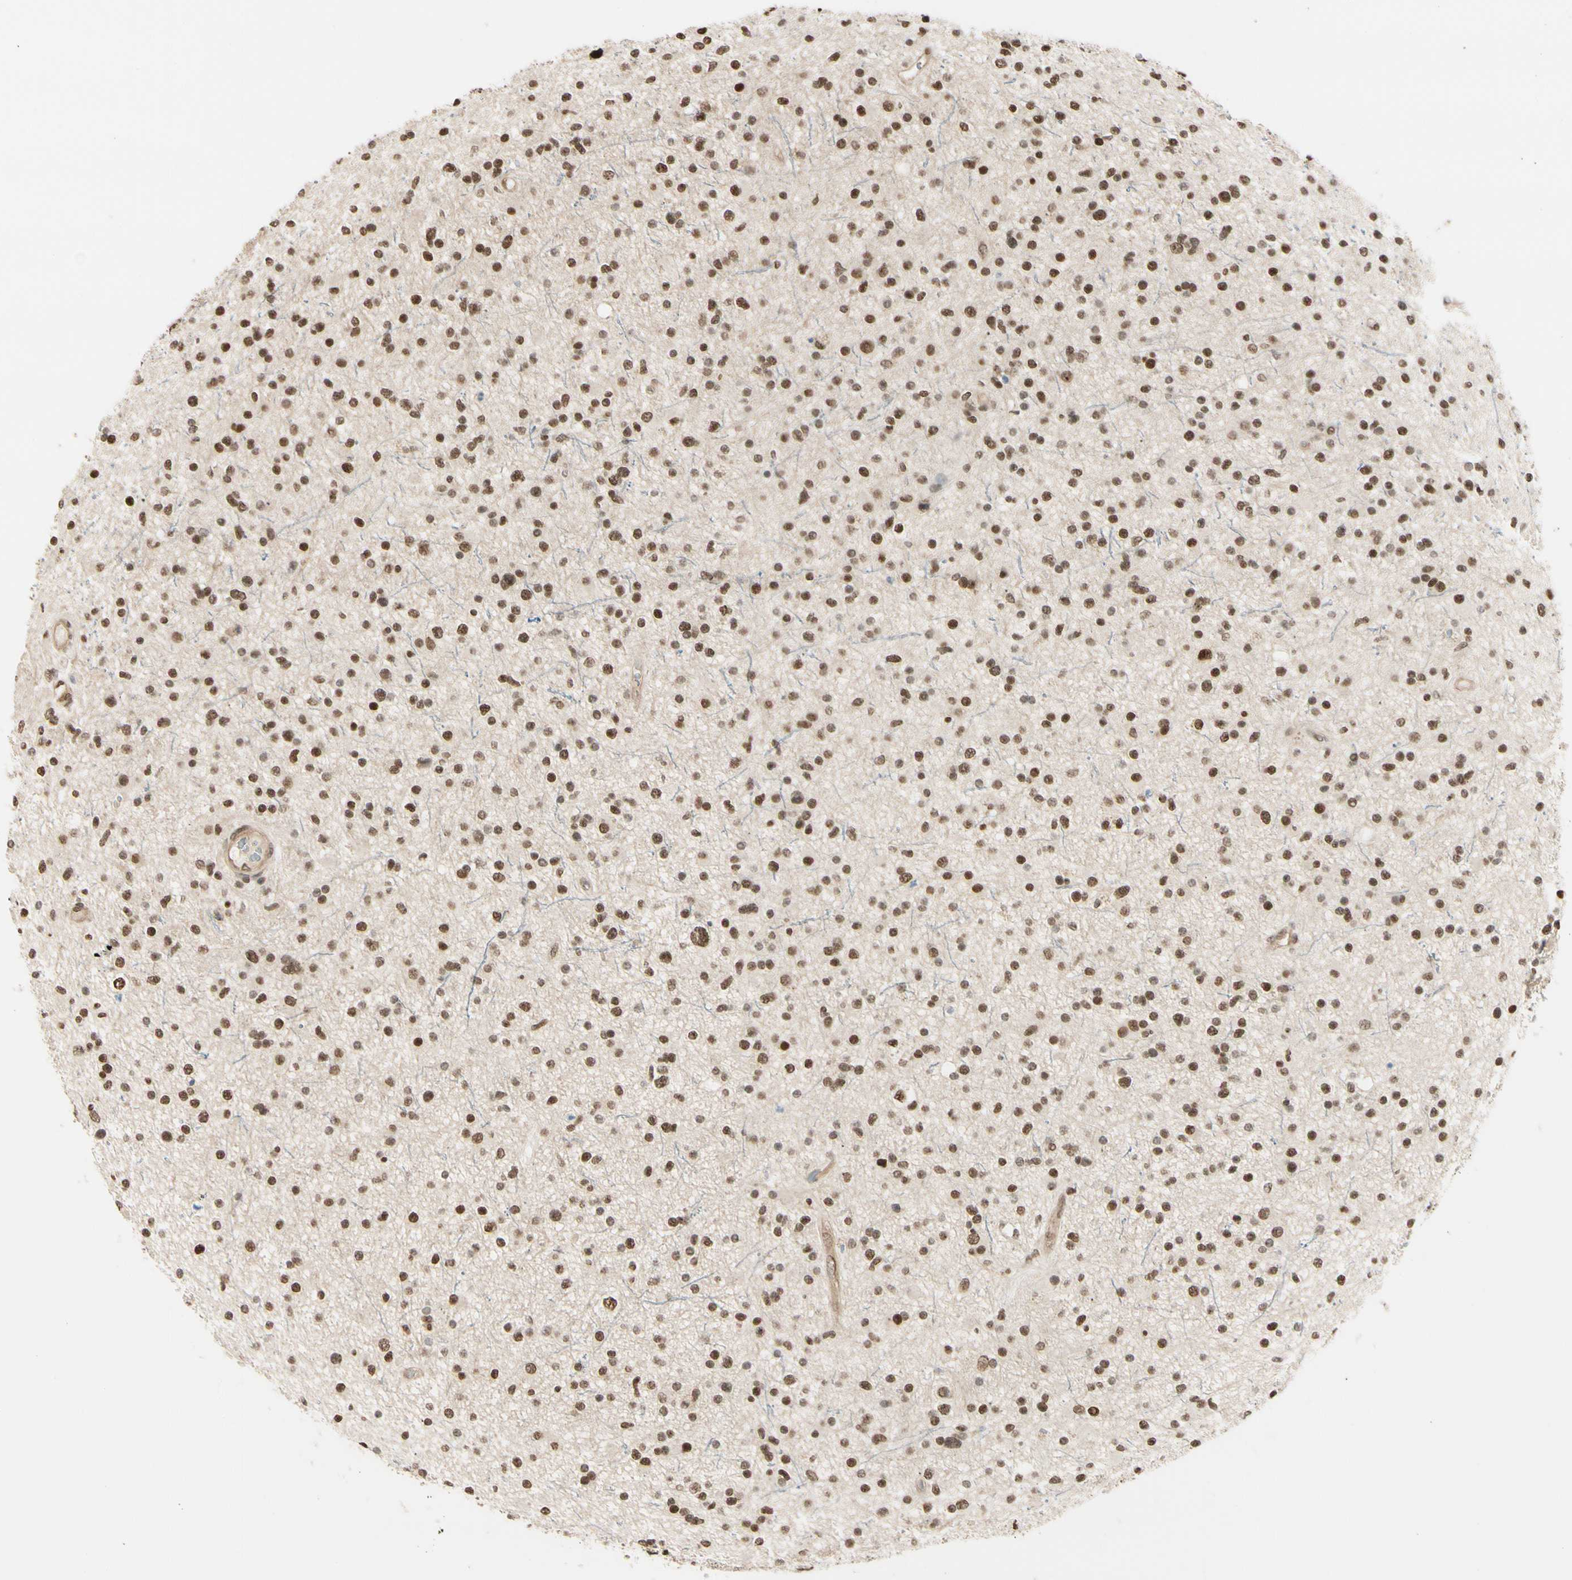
{"staining": {"intensity": "moderate", "quantity": ">75%", "location": "nuclear"}, "tissue": "glioma", "cell_type": "Tumor cells", "image_type": "cancer", "snomed": [{"axis": "morphology", "description": "Glioma, malignant, High grade"}, {"axis": "topography", "description": "Brain"}], "caption": "The immunohistochemical stain labels moderate nuclear staining in tumor cells of glioma tissue.", "gene": "SUFU", "patient": {"sex": "male", "age": 33}}